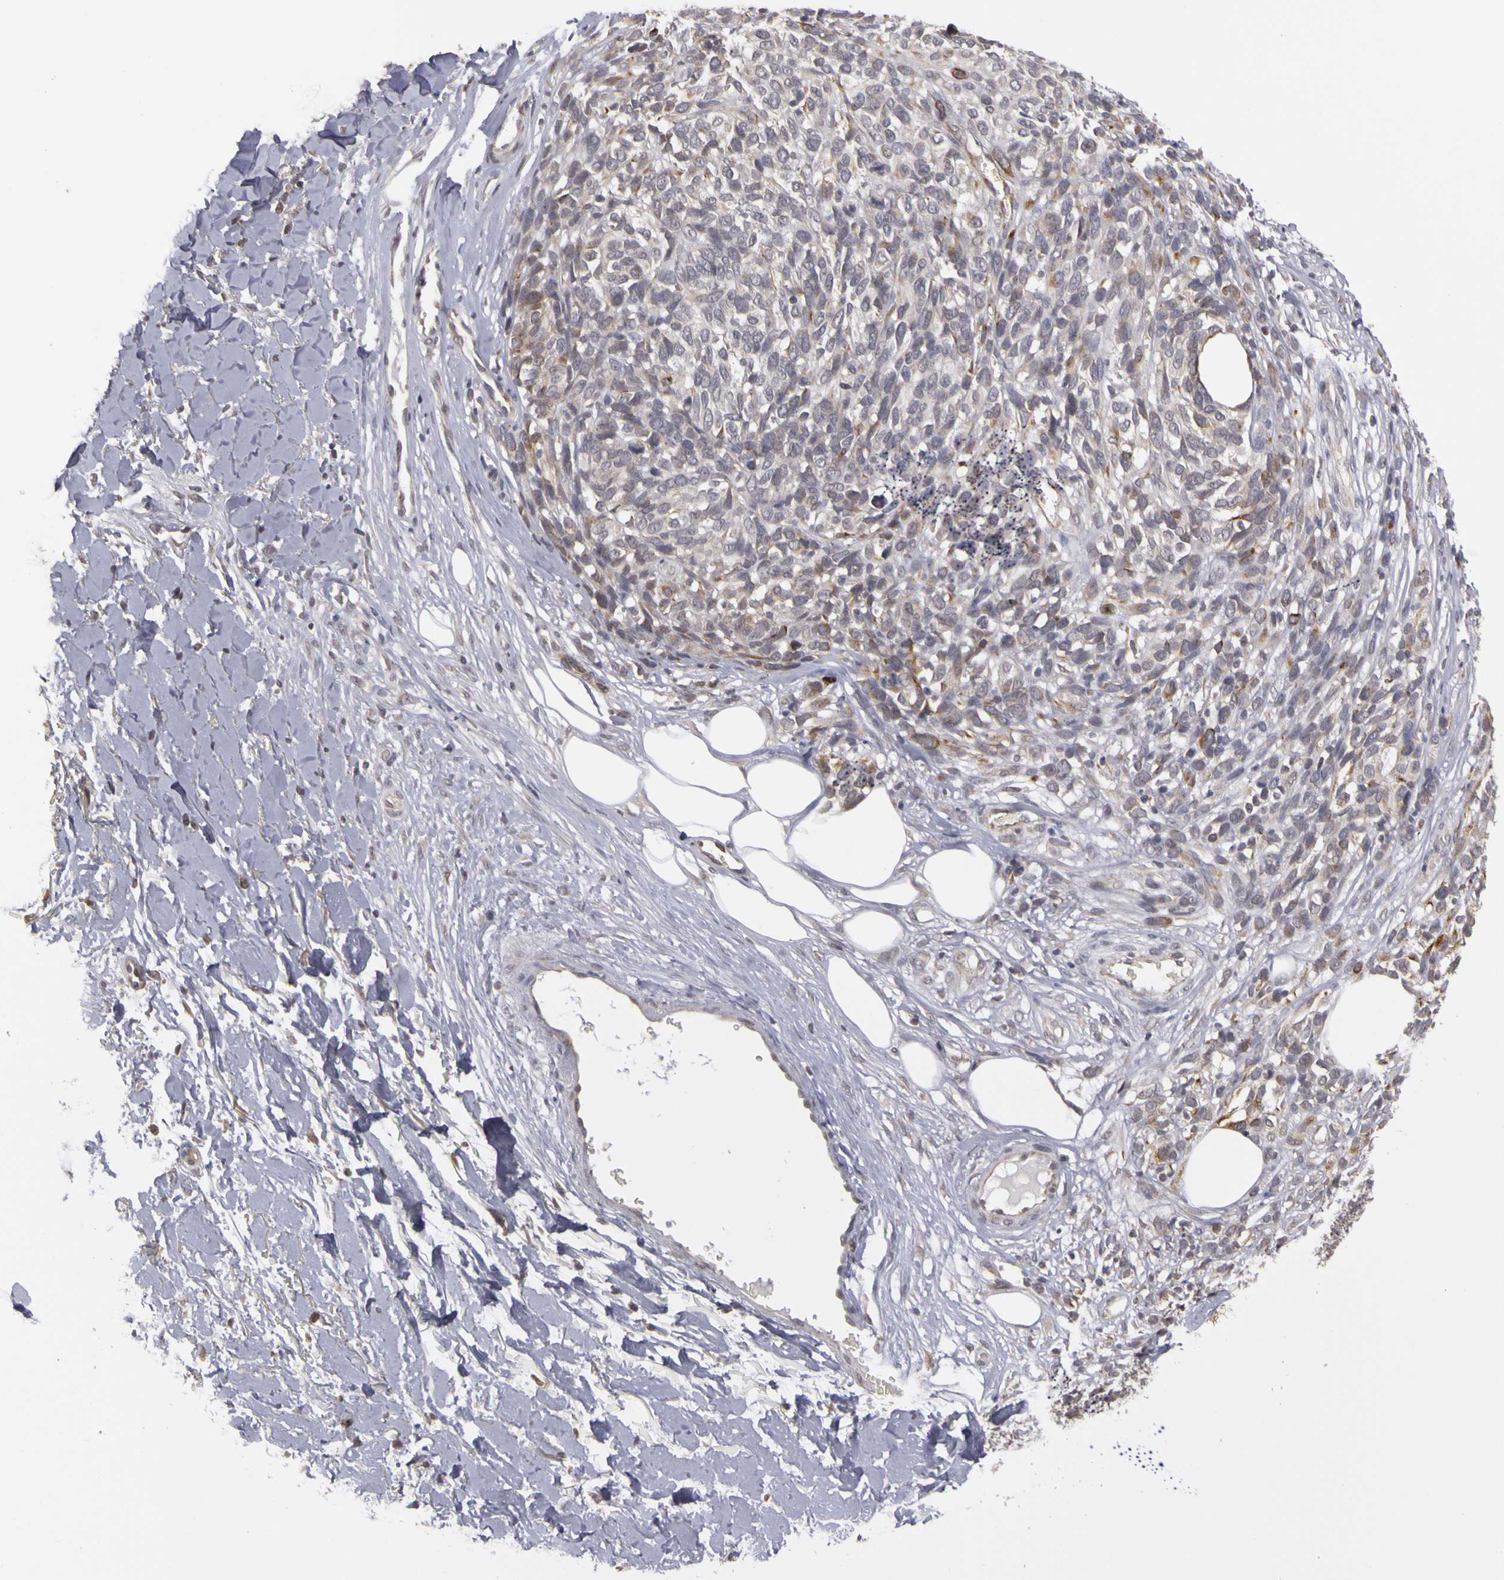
{"staining": {"intensity": "weak", "quantity": "<25%", "location": "cytoplasmic/membranous"}, "tissue": "melanoma", "cell_type": "Tumor cells", "image_type": "cancer", "snomed": [{"axis": "morphology", "description": "Malignant melanoma, NOS"}, {"axis": "topography", "description": "Skin"}], "caption": "Tumor cells show no significant protein positivity in malignant melanoma.", "gene": "FRMD7", "patient": {"sex": "female", "age": 85}}